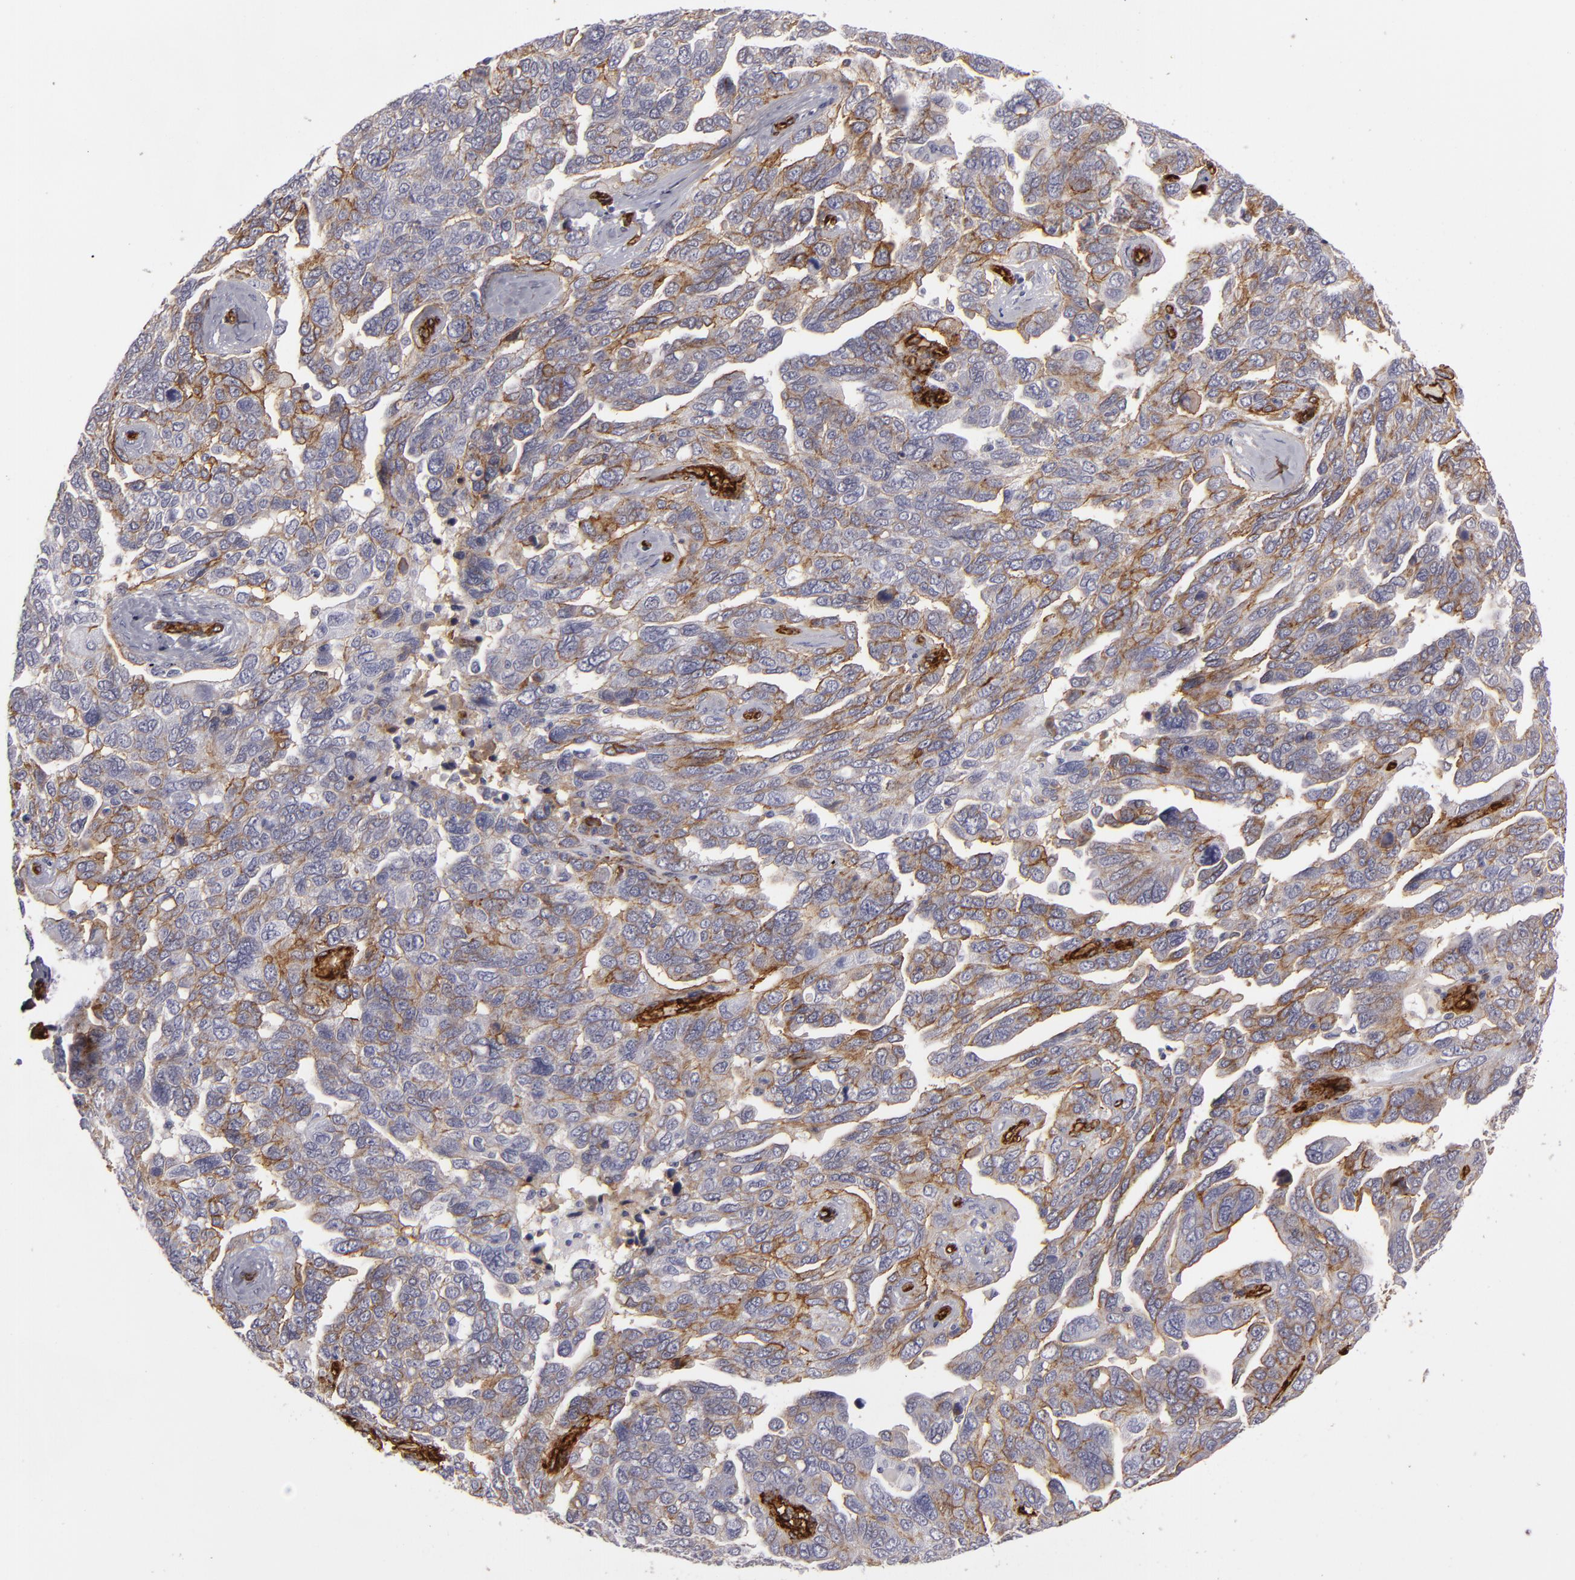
{"staining": {"intensity": "moderate", "quantity": "25%-75%", "location": "cytoplasmic/membranous"}, "tissue": "ovarian cancer", "cell_type": "Tumor cells", "image_type": "cancer", "snomed": [{"axis": "morphology", "description": "Cystadenocarcinoma, serous, NOS"}, {"axis": "topography", "description": "Ovary"}], "caption": "Moderate cytoplasmic/membranous positivity is appreciated in about 25%-75% of tumor cells in ovarian cancer.", "gene": "MCAM", "patient": {"sex": "female", "age": 64}}